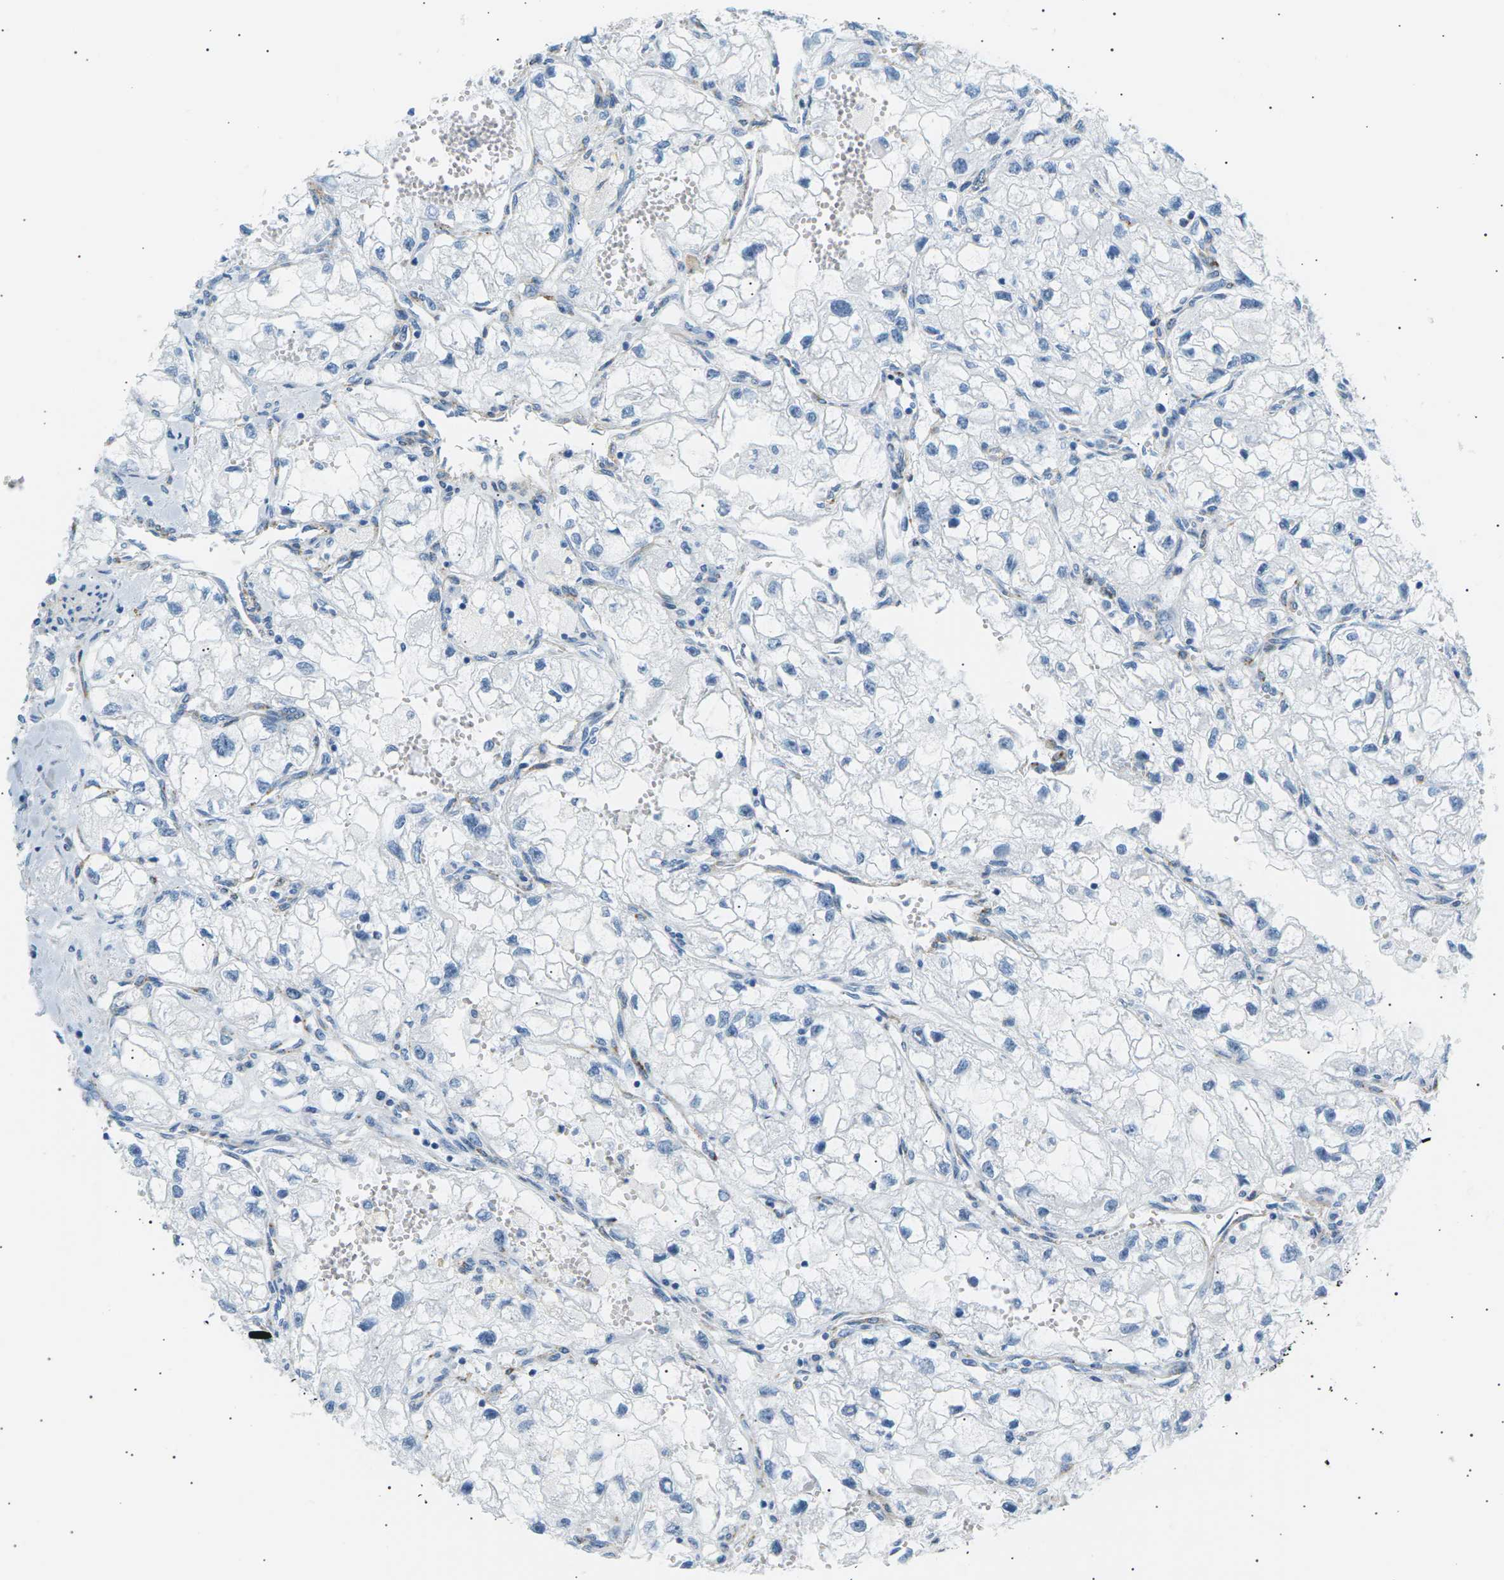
{"staining": {"intensity": "negative", "quantity": "none", "location": "none"}, "tissue": "renal cancer", "cell_type": "Tumor cells", "image_type": "cancer", "snomed": [{"axis": "morphology", "description": "Adenocarcinoma, NOS"}, {"axis": "topography", "description": "Kidney"}], "caption": "An immunohistochemistry image of renal adenocarcinoma is shown. There is no staining in tumor cells of renal adenocarcinoma. Brightfield microscopy of immunohistochemistry stained with DAB (brown) and hematoxylin (blue), captured at high magnification.", "gene": "SEPTIN5", "patient": {"sex": "female", "age": 70}}